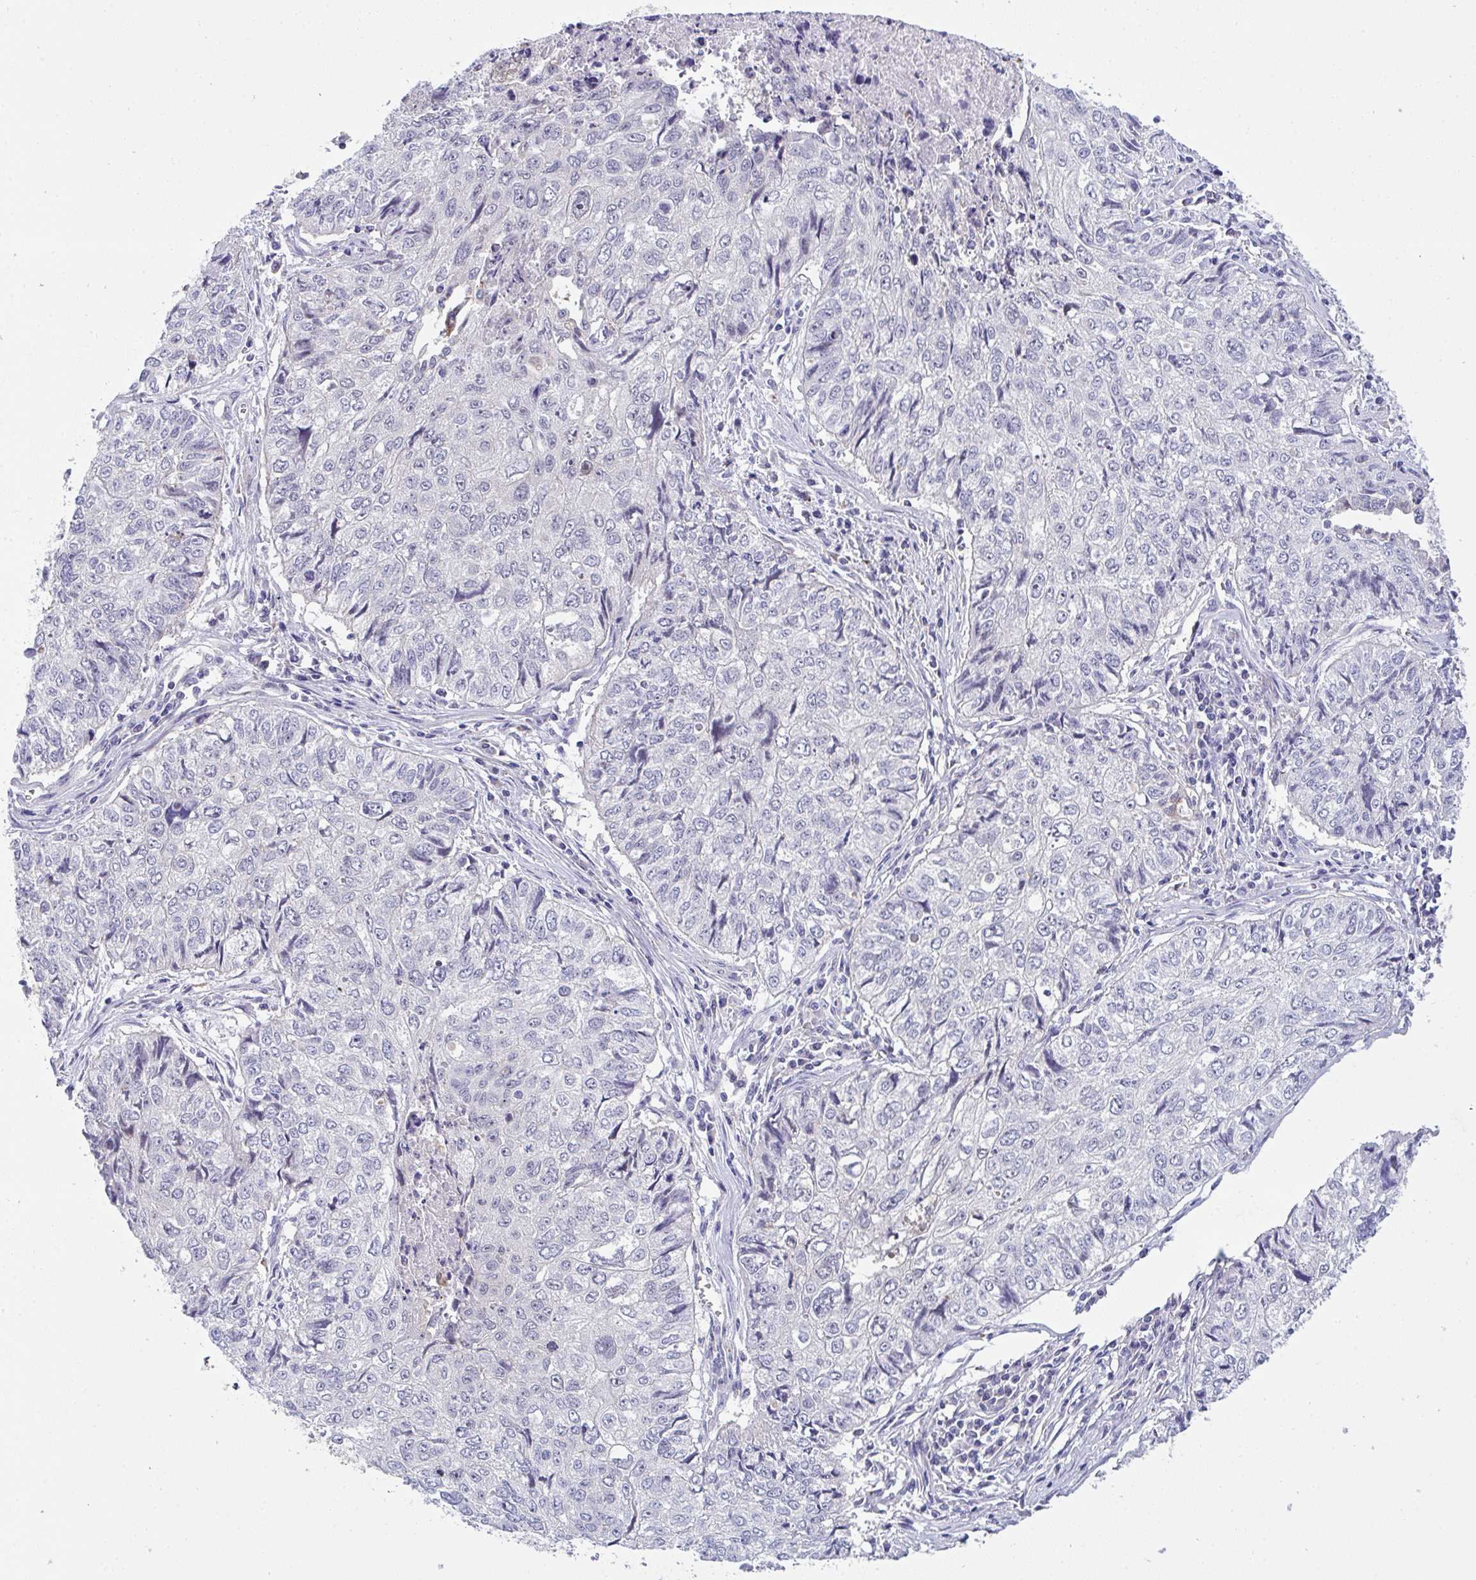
{"staining": {"intensity": "negative", "quantity": "none", "location": "none"}, "tissue": "lung cancer", "cell_type": "Tumor cells", "image_type": "cancer", "snomed": [{"axis": "morphology", "description": "Normal morphology"}, {"axis": "morphology", "description": "Aneuploidy"}, {"axis": "morphology", "description": "Squamous cell carcinoma, NOS"}, {"axis": "topography", "description": "Lymph node"}, {"axis": "topography", "description": "Lung"}], "caption": "Immunohistochemistry micrograph of human squamous cell carcinoma (lung) stained for a protein (brown), which displays no expression in tumor cells.", "gene": "HOXD12", "patient": {"sex": "female", "age": 76}}